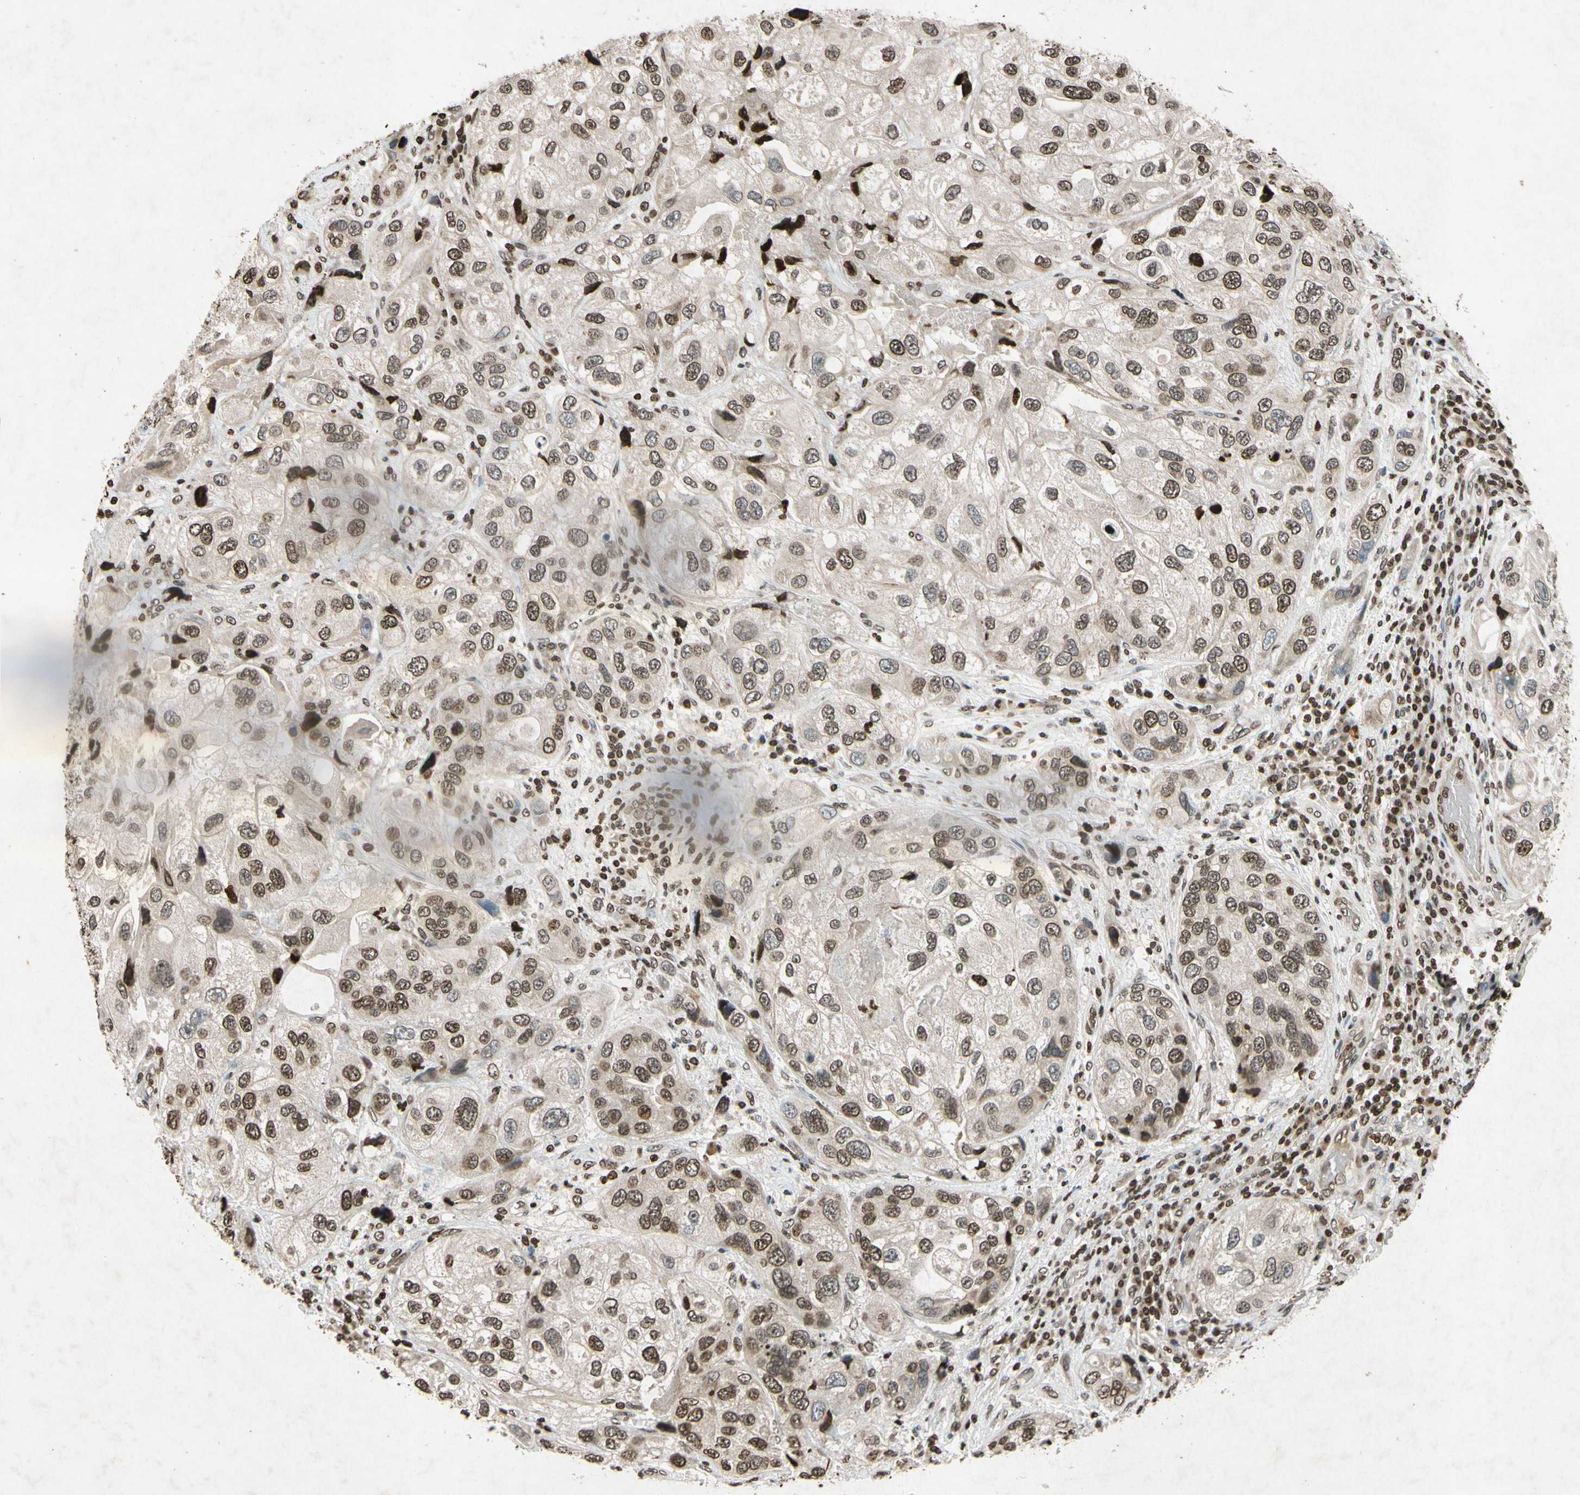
{"staining": {"intensity": "moderate", "quantity": ">75%", "location": "nuclear"}, "tissue": "urothelial cancer", "cell_type": "Tumor cells", "image_type": "cancer", "snomed": [{"axis": "morphology", "description": "Urothelial carcinoma, High grade"}, {"axis": "topography", "description": "Urinary bladder"}], "caption": "IHC of urothelial carcinoma (high-grade) shows medium levels of moderate nuclear expression in about >75% of tumor cells. The staining was performed using DAB, with brown indicating positive protein expression. Nuclei are stained blue with hematoxylin.", "gene": "HOXB3", "patient": {"sex": "female", "age": 64}}